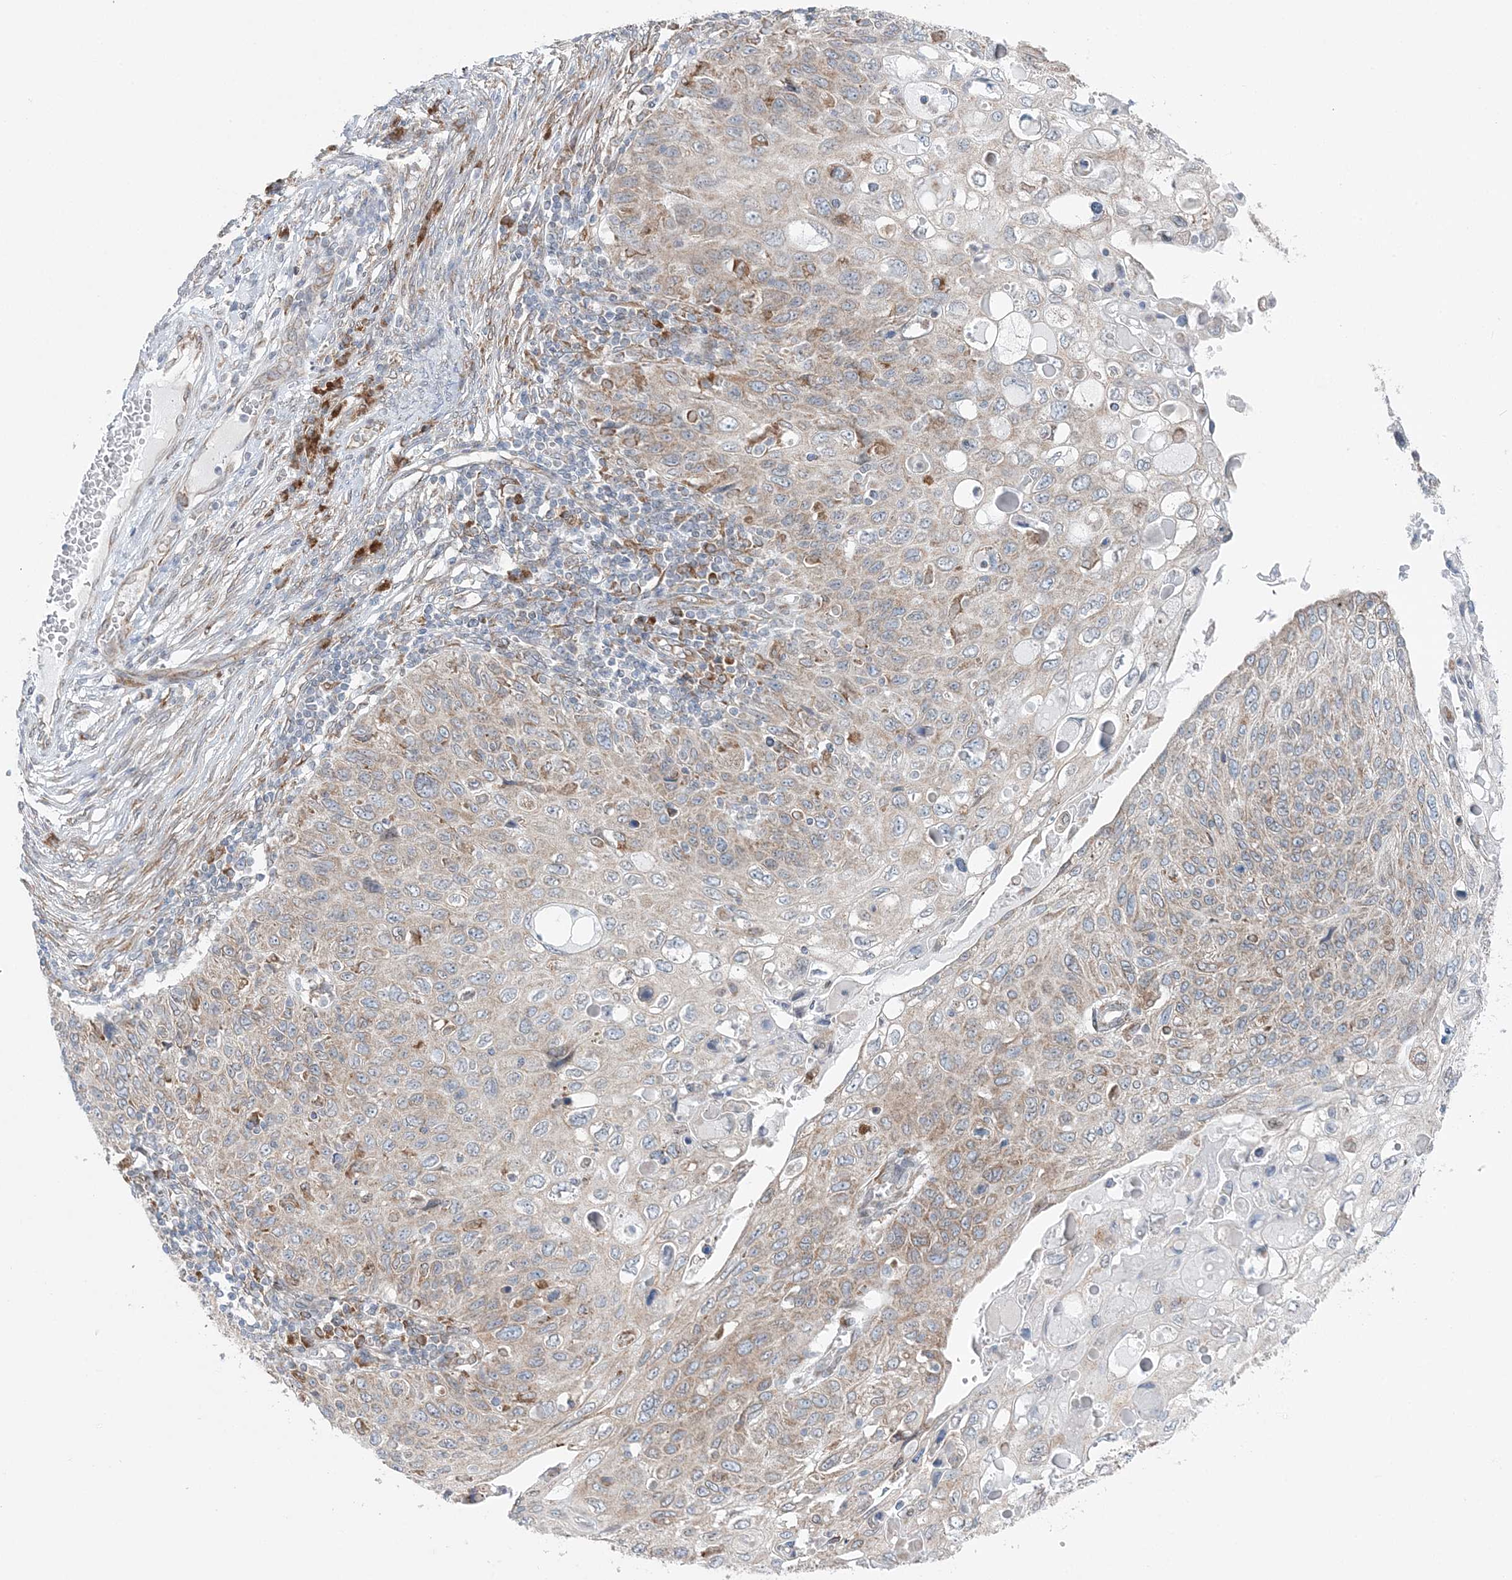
{"staining": {"intensity": "weak", "quantity": "25%-75%", "location": "cytoplasmic/membranous"}, "tissue": "cervical cancer", "cell_type": "Tumor cells", "image_type": "cancer", "snomed": [{"axis": "morphology", "description": "Squamous cell carcinoma, NOS"}, {"axis": "topography", "description": "Cervix"}], "caption": "The histopathology image displays staining of squamous cell carcinoma (cervical), revealing weak cytoplasmic/membranous protein expression (brown color) within tumor cells.", "gene": "TMED10", "patient": {"sex": "female", "age": 70}}